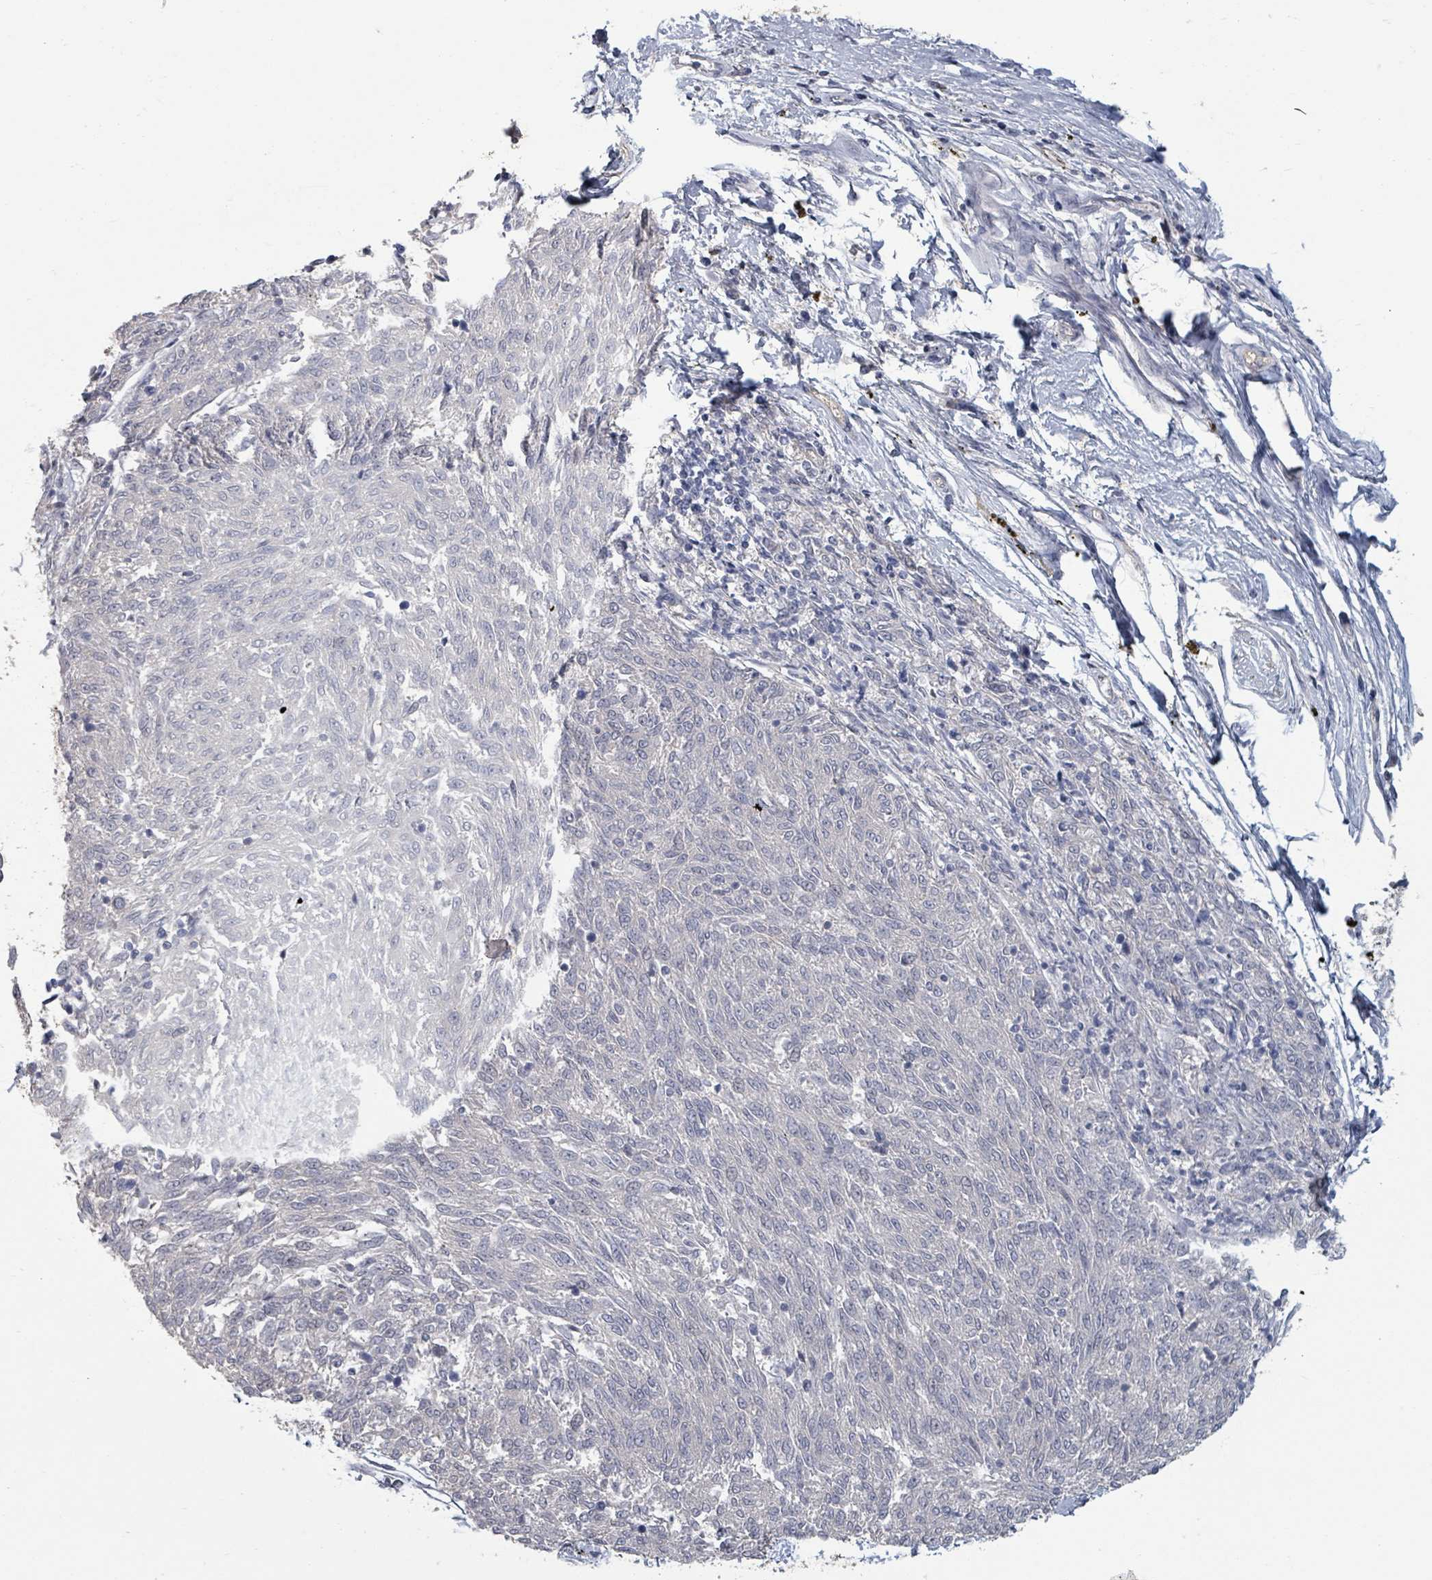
{"staining": {"intensity": "negative", "quantity": "none", "location": "none"}, "tissue": "melanoma", "cell_type": "Tumor cells", "image_type": "cancer", "snomed": [{"axis": "morphology", "description": "Malignant melanoma, NOS"}, {"axis": "topography", "description": "Skin"}], "caption": "High magnification brightfield microscopy of melanoma stained with DAB (brown) and counterstained with hematoxylin (blue): tumor cells show no significant expression. Brightfield microscopy of immunohistochemistry (IHC) stained with DAB (3,3'-diaminobenzidine) (brown) and hematoxylin (blue), captured at high magnification.", "gene": "PLAUR", "patient": {"sex": "female", "age": 72}}